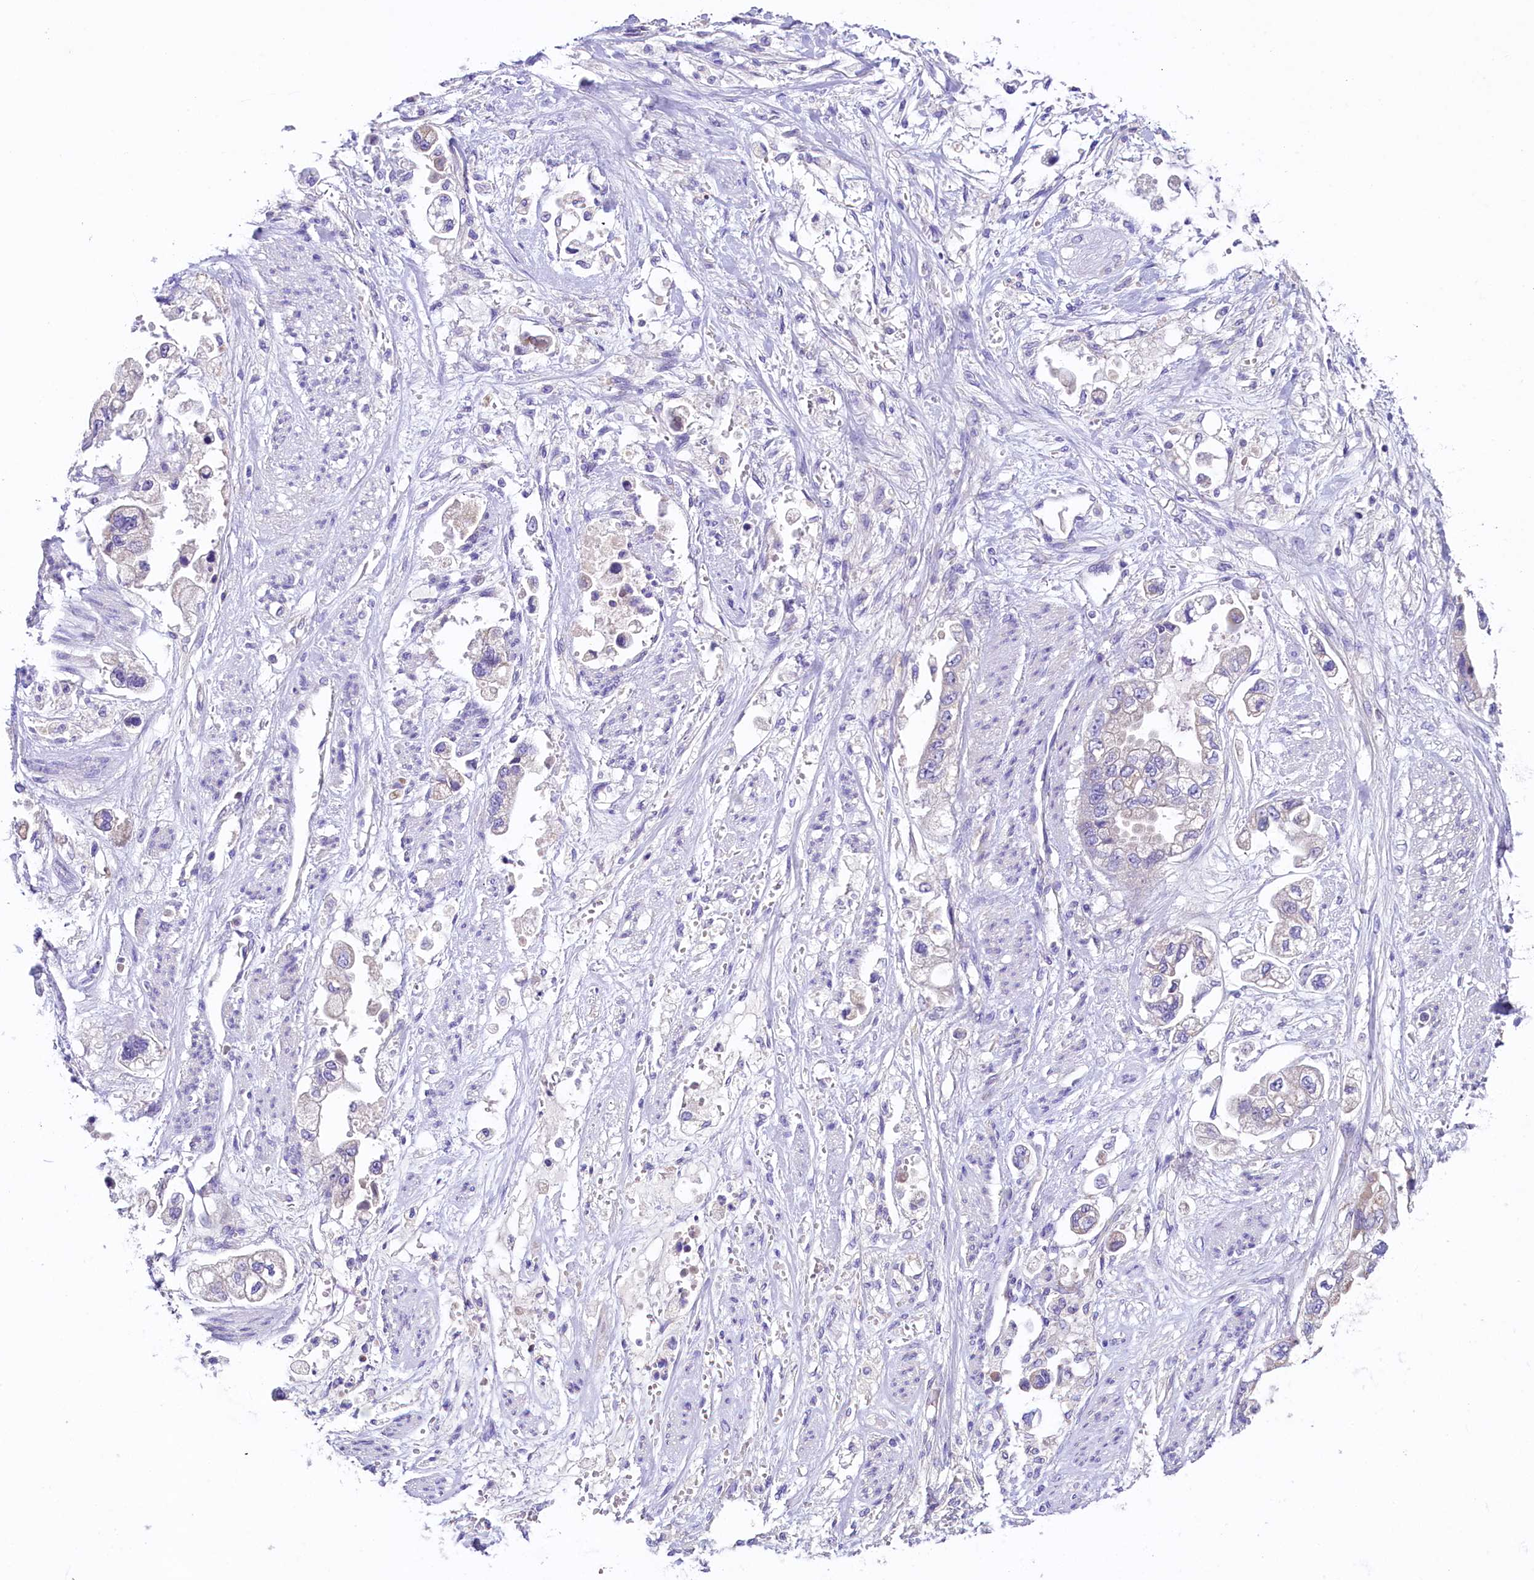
{"staining": {"intensity": "negative", "quantity": "none", "location": "none"}, "tissue": "stomach cancer", "cell_type": "Tumor cells", "image_type": "cancer", "snomed": [{"axis": "morphology", "description": "Adenocarcinoma, NOS"}, {"axis": "topography", "description": "Stomach"}], "caption": "Immunohistochemistry (IHC) image of stomach cancer stained for a protein (brown), which demonstrates no positivity in tumor cells.", "gene": "PMPCB", "patient": {"sex": "male", "age": 62}}